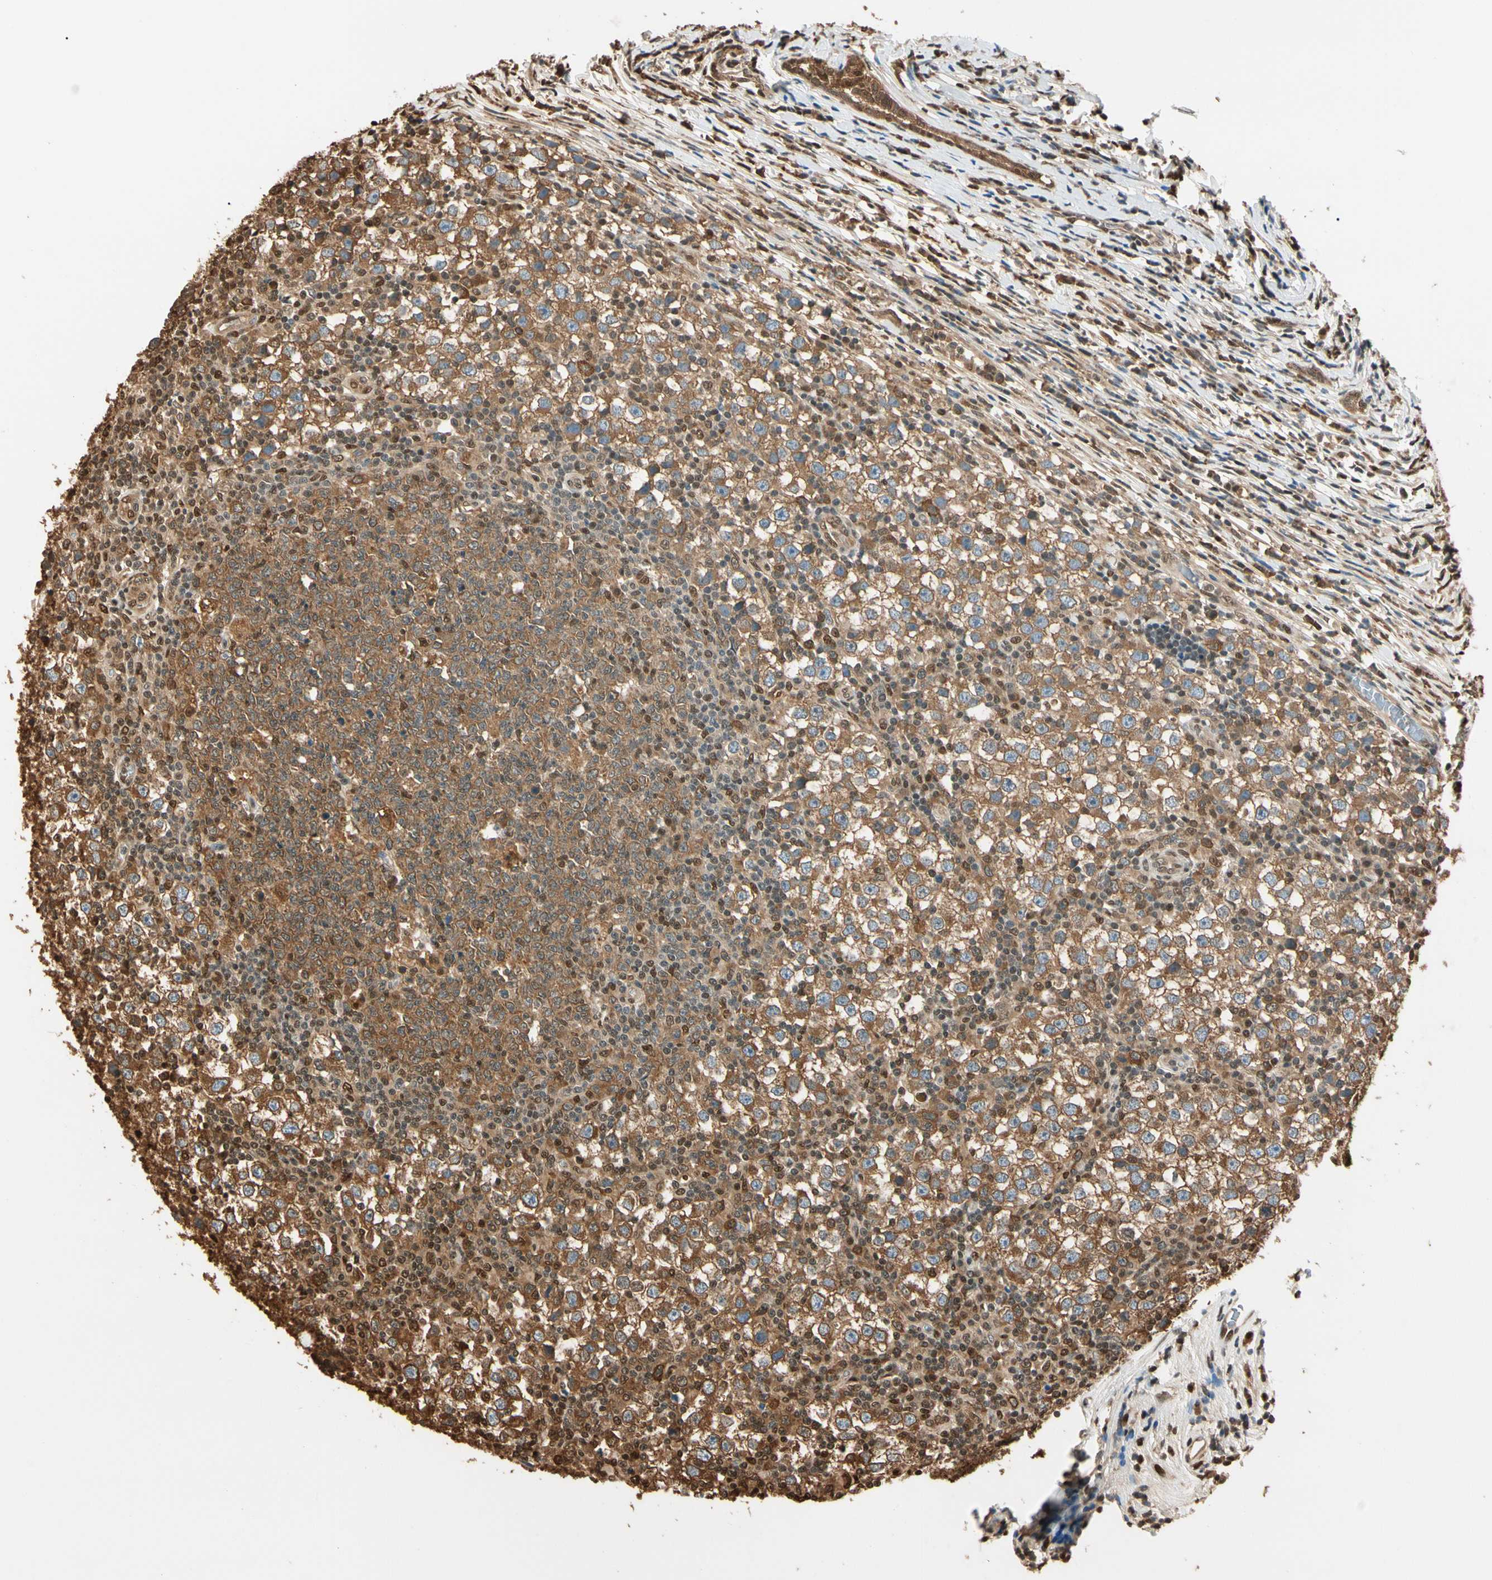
{"staining": {"intensity": "moderate", "quantity": ">75%", "location": "cytoplasmic/membranous"}, "tissue": "testis cancer", "cell_type": "Tumor cells", "image_type": "cancer", "snomed": [{"axis": "morphology", "description": "Seminoma, NOS"}, {"axis": "topography", "description": "Testis"}], "caption": "Human seminoma (testis) stained with a protein marker exhibits moderate staining in tumor cells.", "gene": "PNCK", "patient": {"sex": "male", "age": 65}}